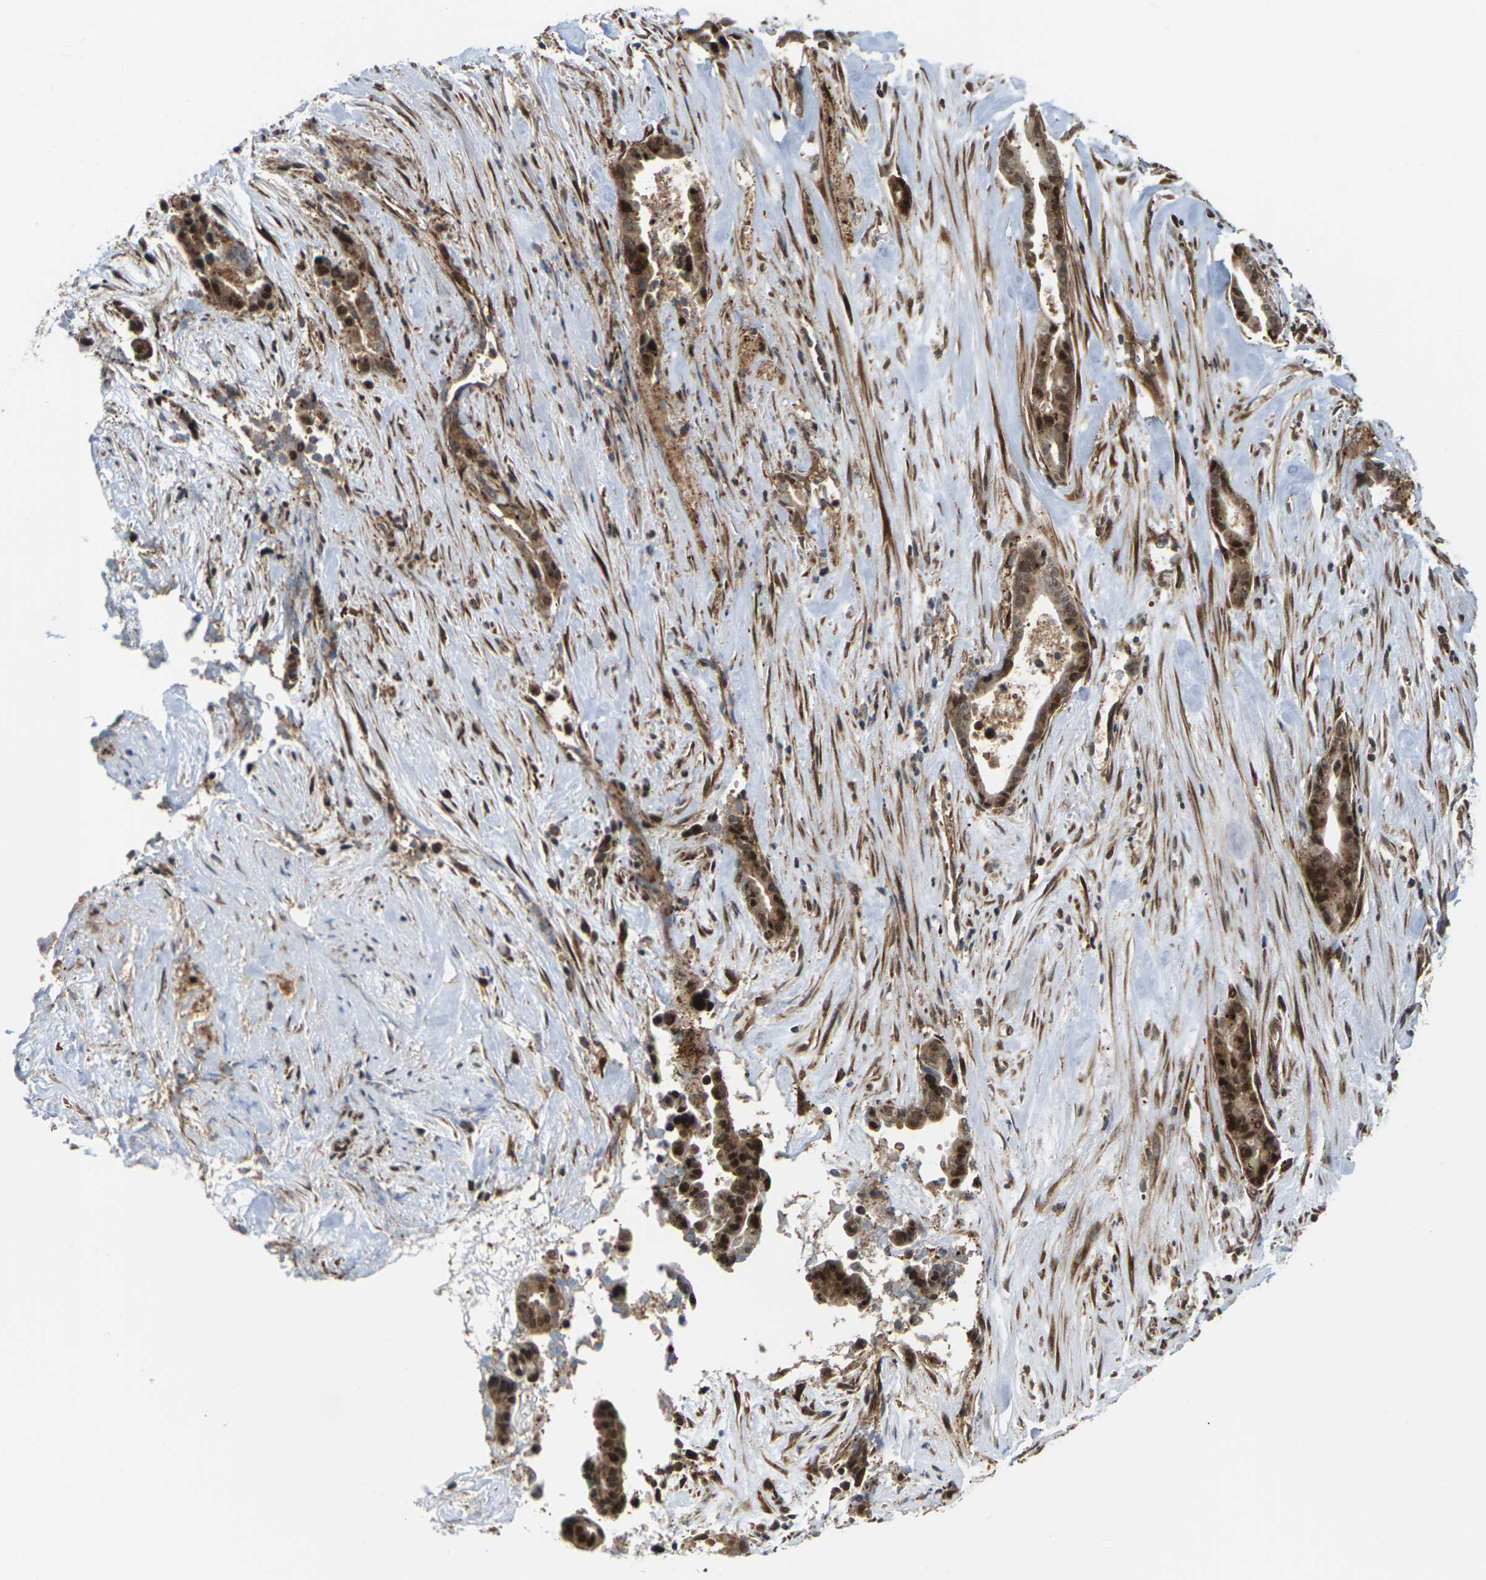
{"staining": {"intensity": "moderate", "quantity": ">75%", "location": "cytoplasmic/membranous,nuclear"}, "tissue": "liver cancer", "cell_type": "Tumor cells", "image_type": "cancer", "snomed": [{"axis": "morphology", "description": "Cholangiocarcinoma"}, {"axis": "topography", "description": "Liver"}], "caption": "Liver cholangiocarcinoma tissue shows moderate cytoplasmic/membranous and nuclear expression in approximately >75% of tumor cells The staining was performed using DAB (3,3'-diaminobenzidine) to visualize the protein expression in brown, while the nuclei were stained in blue with hematoxylin (Magnification: 20x).", "gene": "ROBO1", "patient": {"sex": "female", "age": 55}}